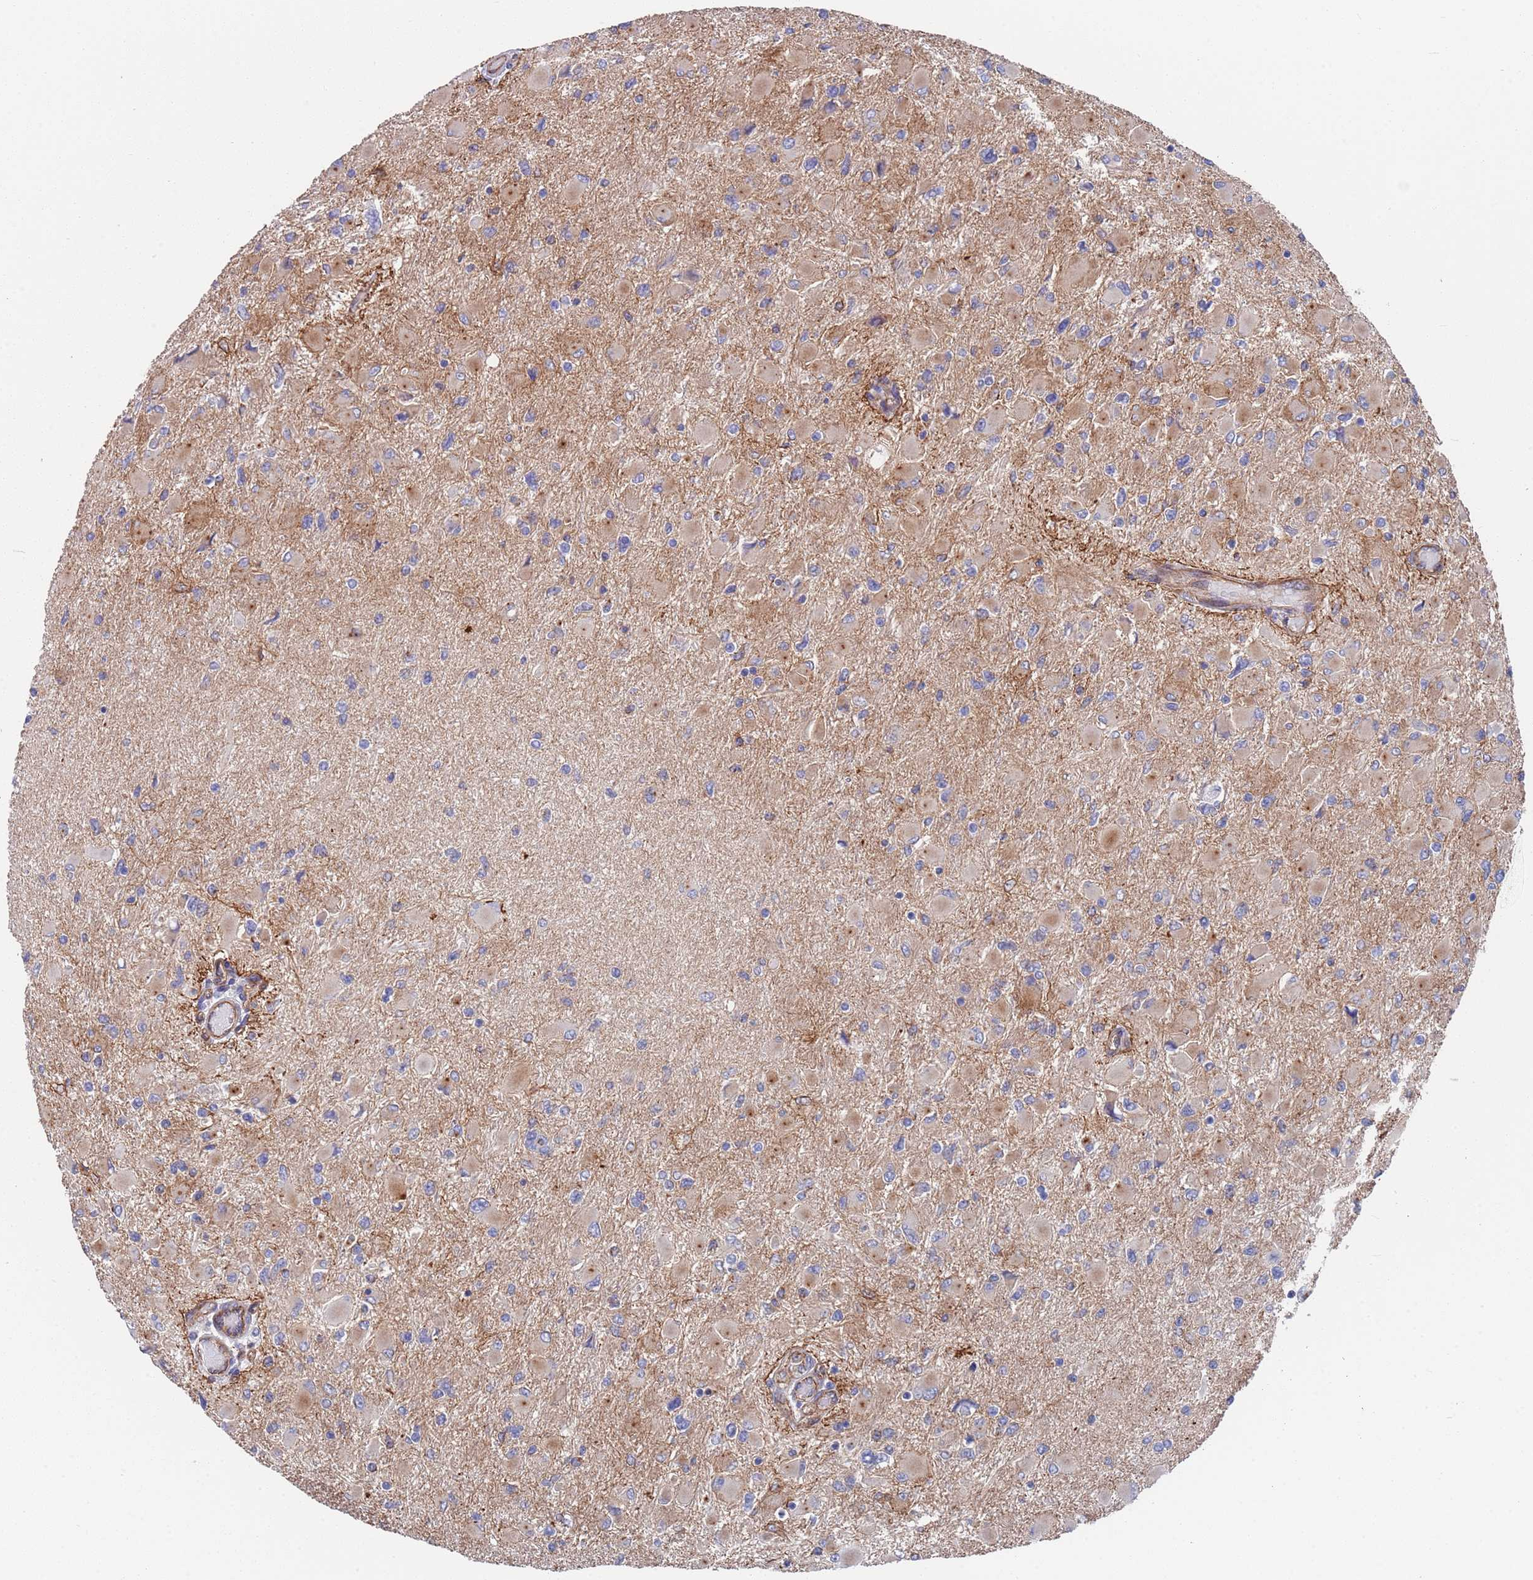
{"staining": {"intensity": "weak", "quantity": "<25%", "location": "cytoplasmic/membranous"}, "tissue": "glioma", "cell_type": "Tumor cells", "image_type": "cancer", "snomed": [{"axis": "morphology", "description": "Glioma, malignant, High grade"}, {"axis": "topography", "description": "Cerebral cortex"}], "caption": "High-grade glioma (malignant) was stained to show a protein in brown. There is no significant staining in tumor cells. (DAB (3,3'-diaminobenzidine) immunohistochemistry (IHC) with hematoxylin counter stain).", "gene": "JAKMIP2", "patient": {"sex": "female", "age": 36}}